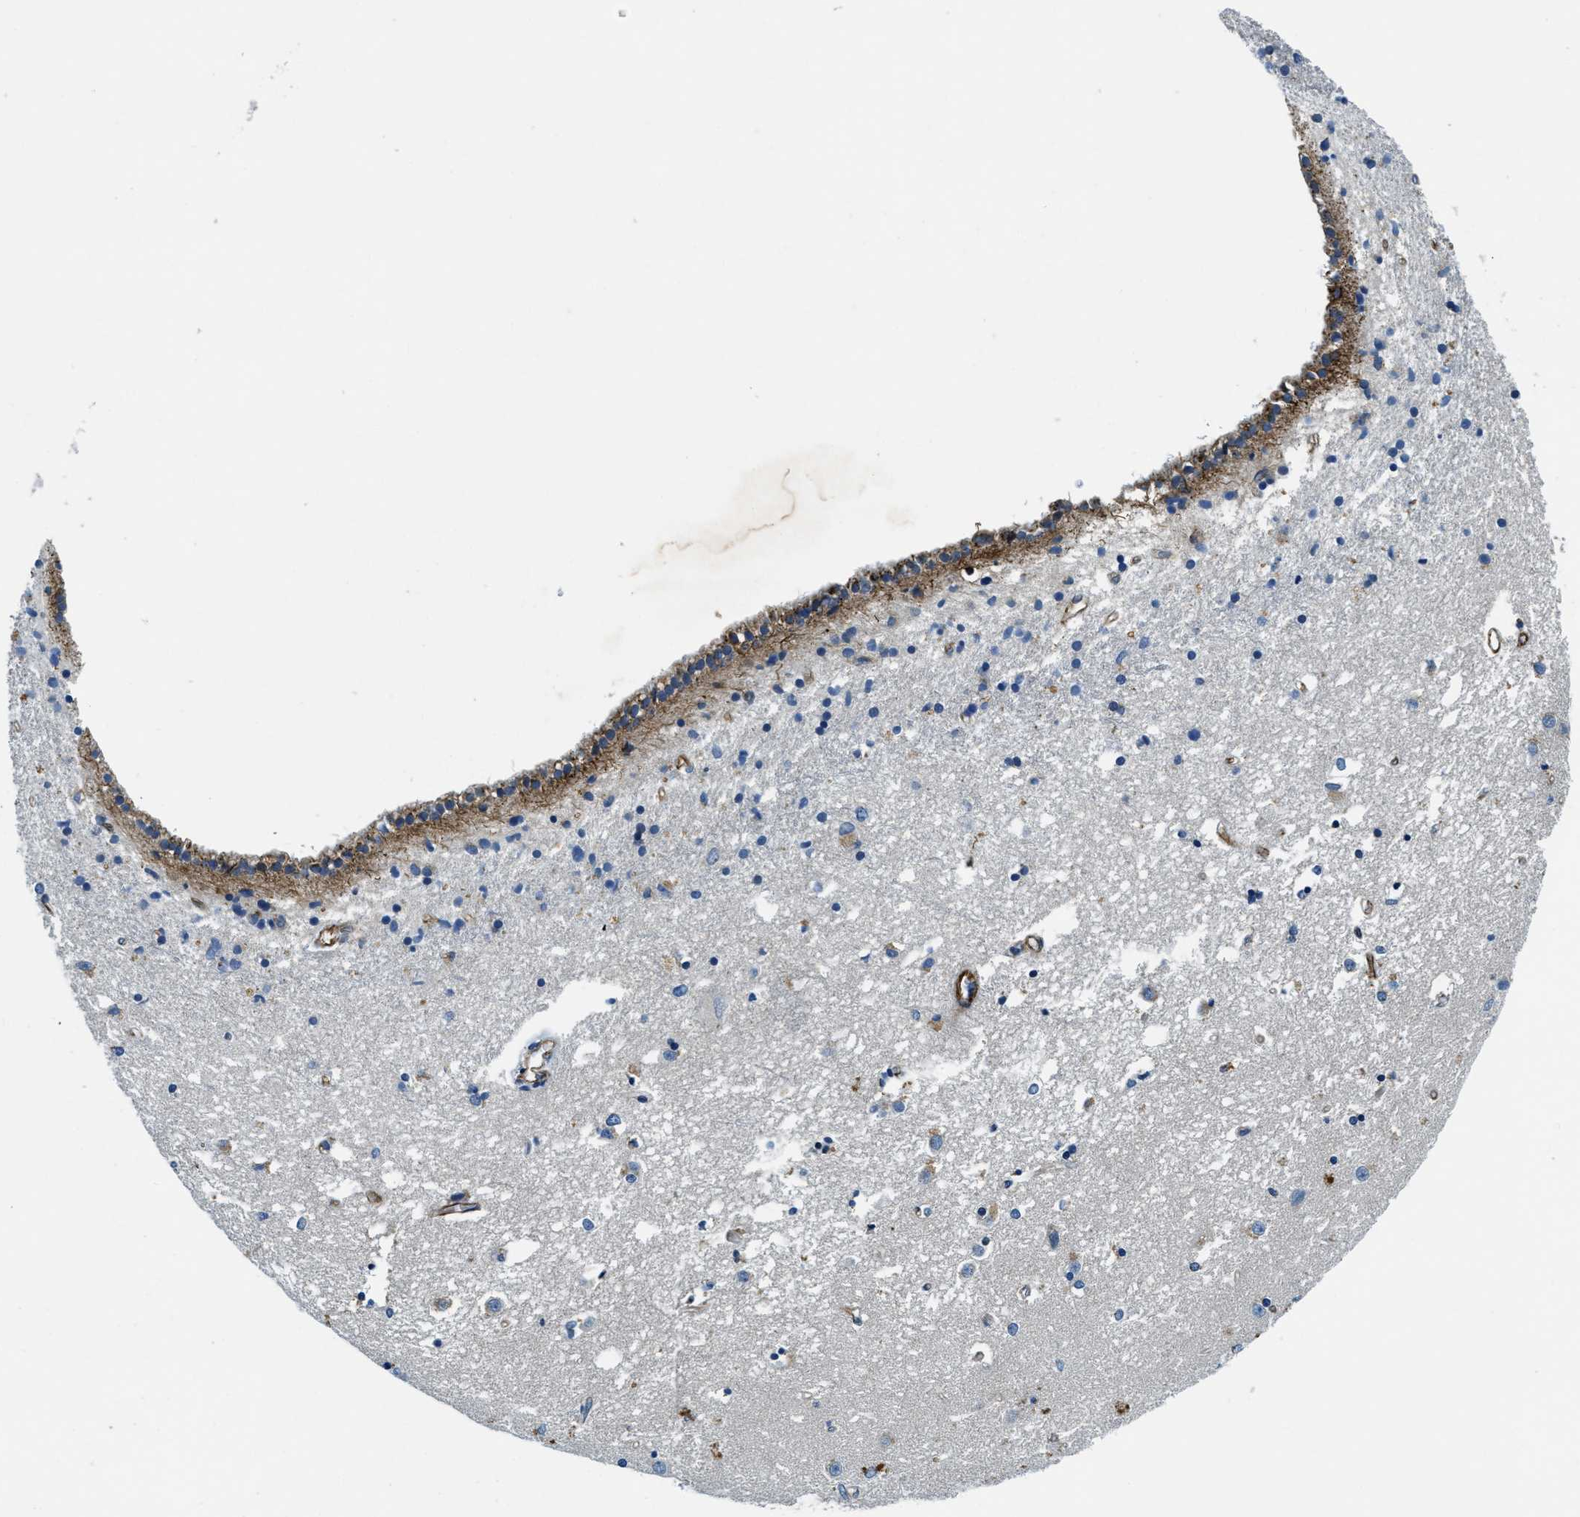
{"staining": {"intensity": "moderate", "quantity": "<25%", "location": "cytoplasmic/membranous"}, "tissue": "caudate", "cell_type": "Glial cells", "image_type": "normal", "snomed": [{"axis": "morphology", "description": "Normal tissue, NOS"}, {"axis": "topography", "description": "Lateral ventricle wall"}], "caption": "Caudate stained for a protein shows moderate cytoplasmic/membranous positivity in glial cells. (DAB IHC, brown staining for protein, blue staining for nuclei).", "gene": "GNS", "patient": {"sex": "male", "age": 45}}